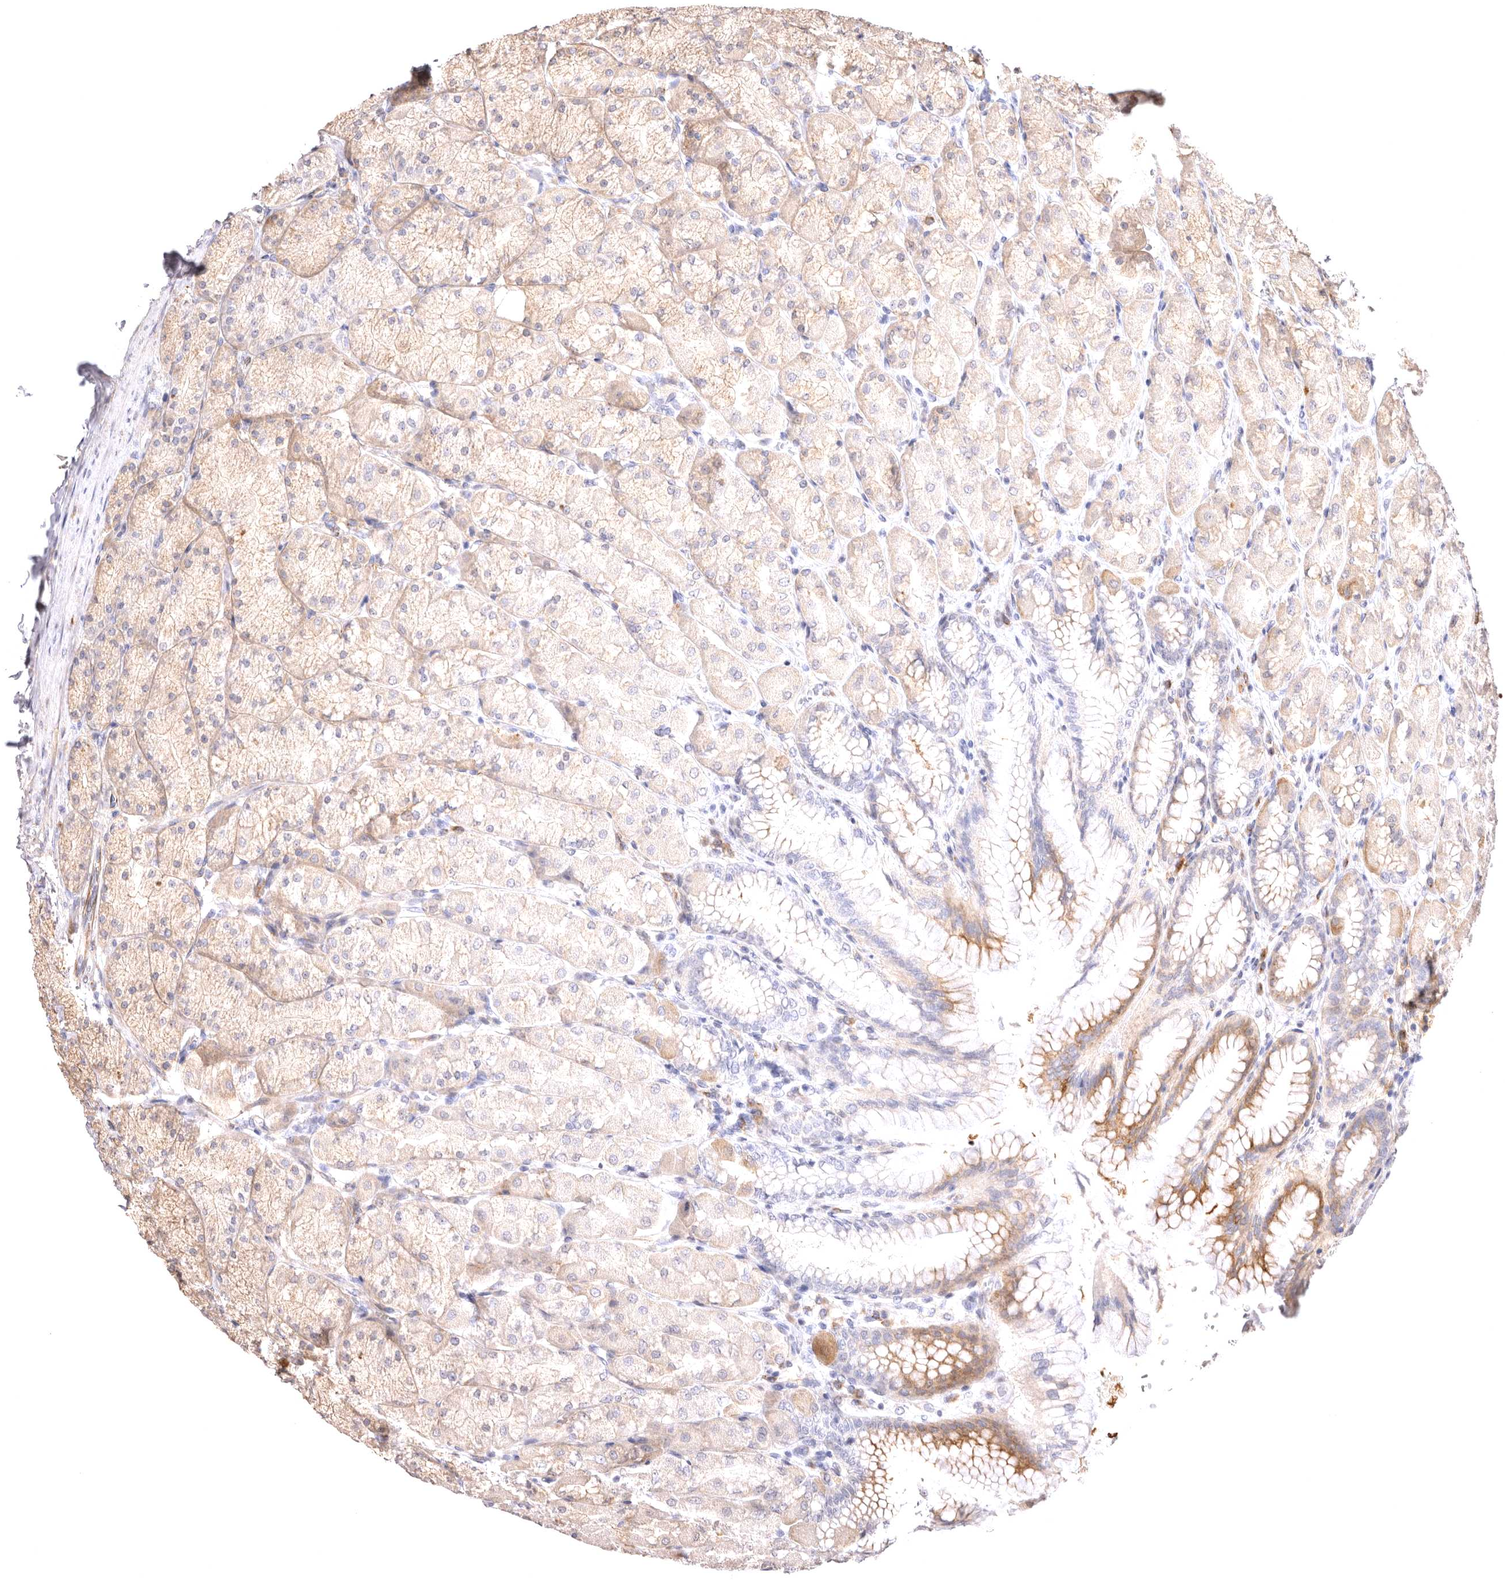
{"staining": {"intensity": "moderate", "quantity": "25%-75%", "location": "cytoplasmic/membranous"}, "tissue": "stomach", "cell_type": "Glandular cells", "image_type": "normal", "snomed": [{"axis": "morphology", "description": "Normal tissue, NOS"}, {"axis": "topography", "description": "Stomach, upper"}], "caption": "A brown stain highlights moderate cytoplasmic/membranous staining of a protein in glandular cells of normal human stomach.", "gene": "VPS45", "patient": {"sex": "female", "age": 56}}